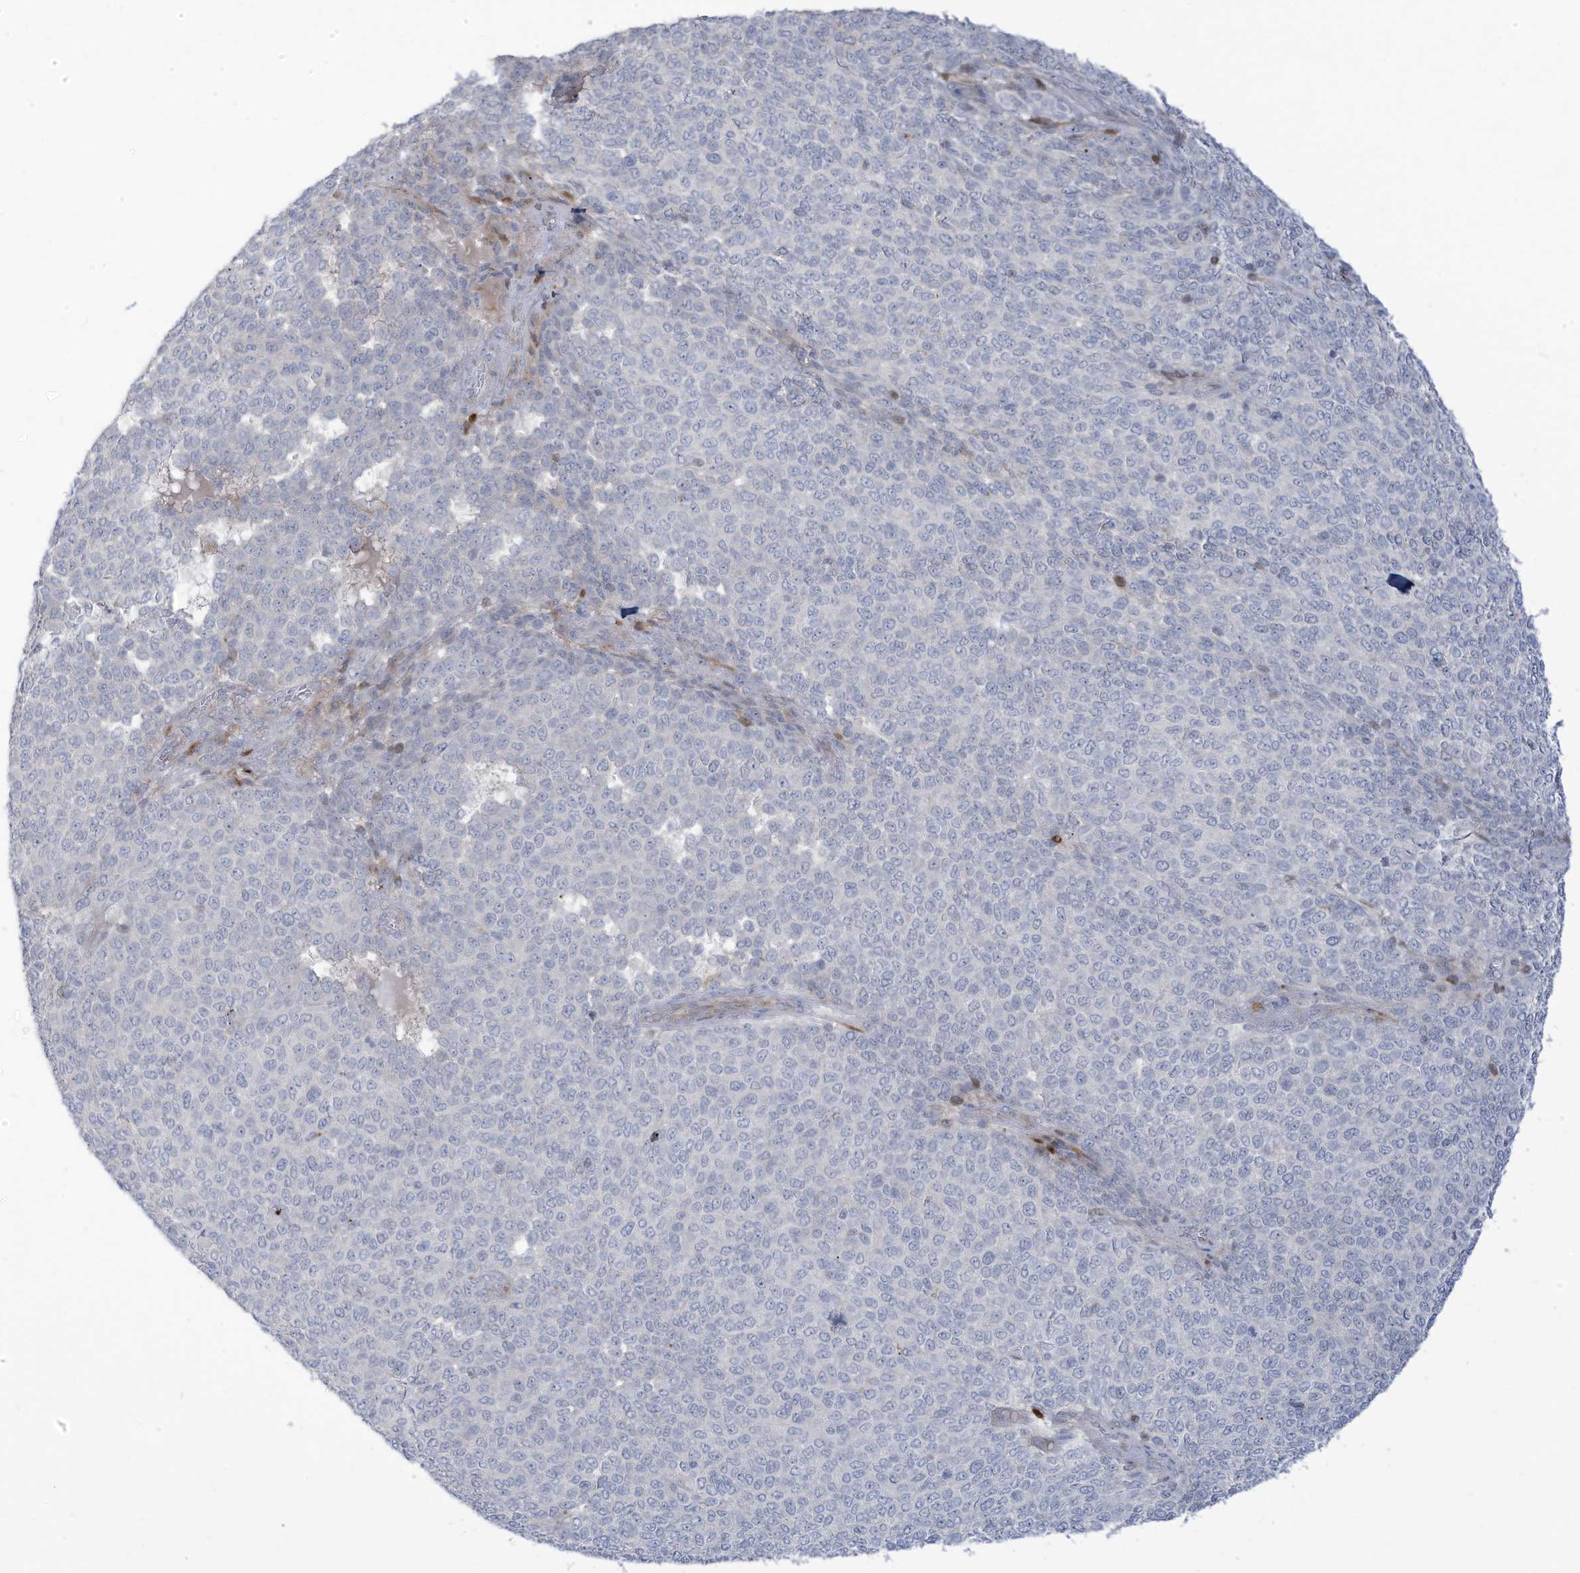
{"staining": {"intensity": "negative", "quantity": "none", "location": "none"}, "tissue": "melanoma", "cell_type": "Tumor cells", "image_type": "cancer", "snomed": [{"axis": "morphology", "description": "Malignant melanoma, NOS"}, {"axis": "topography", "description": "Skin"}], "caption": "Tumor cells show no significant protein positivity in malignant melanoma.", "gene": "NOTO", "patient": {"sex": "male", "age": 49}}